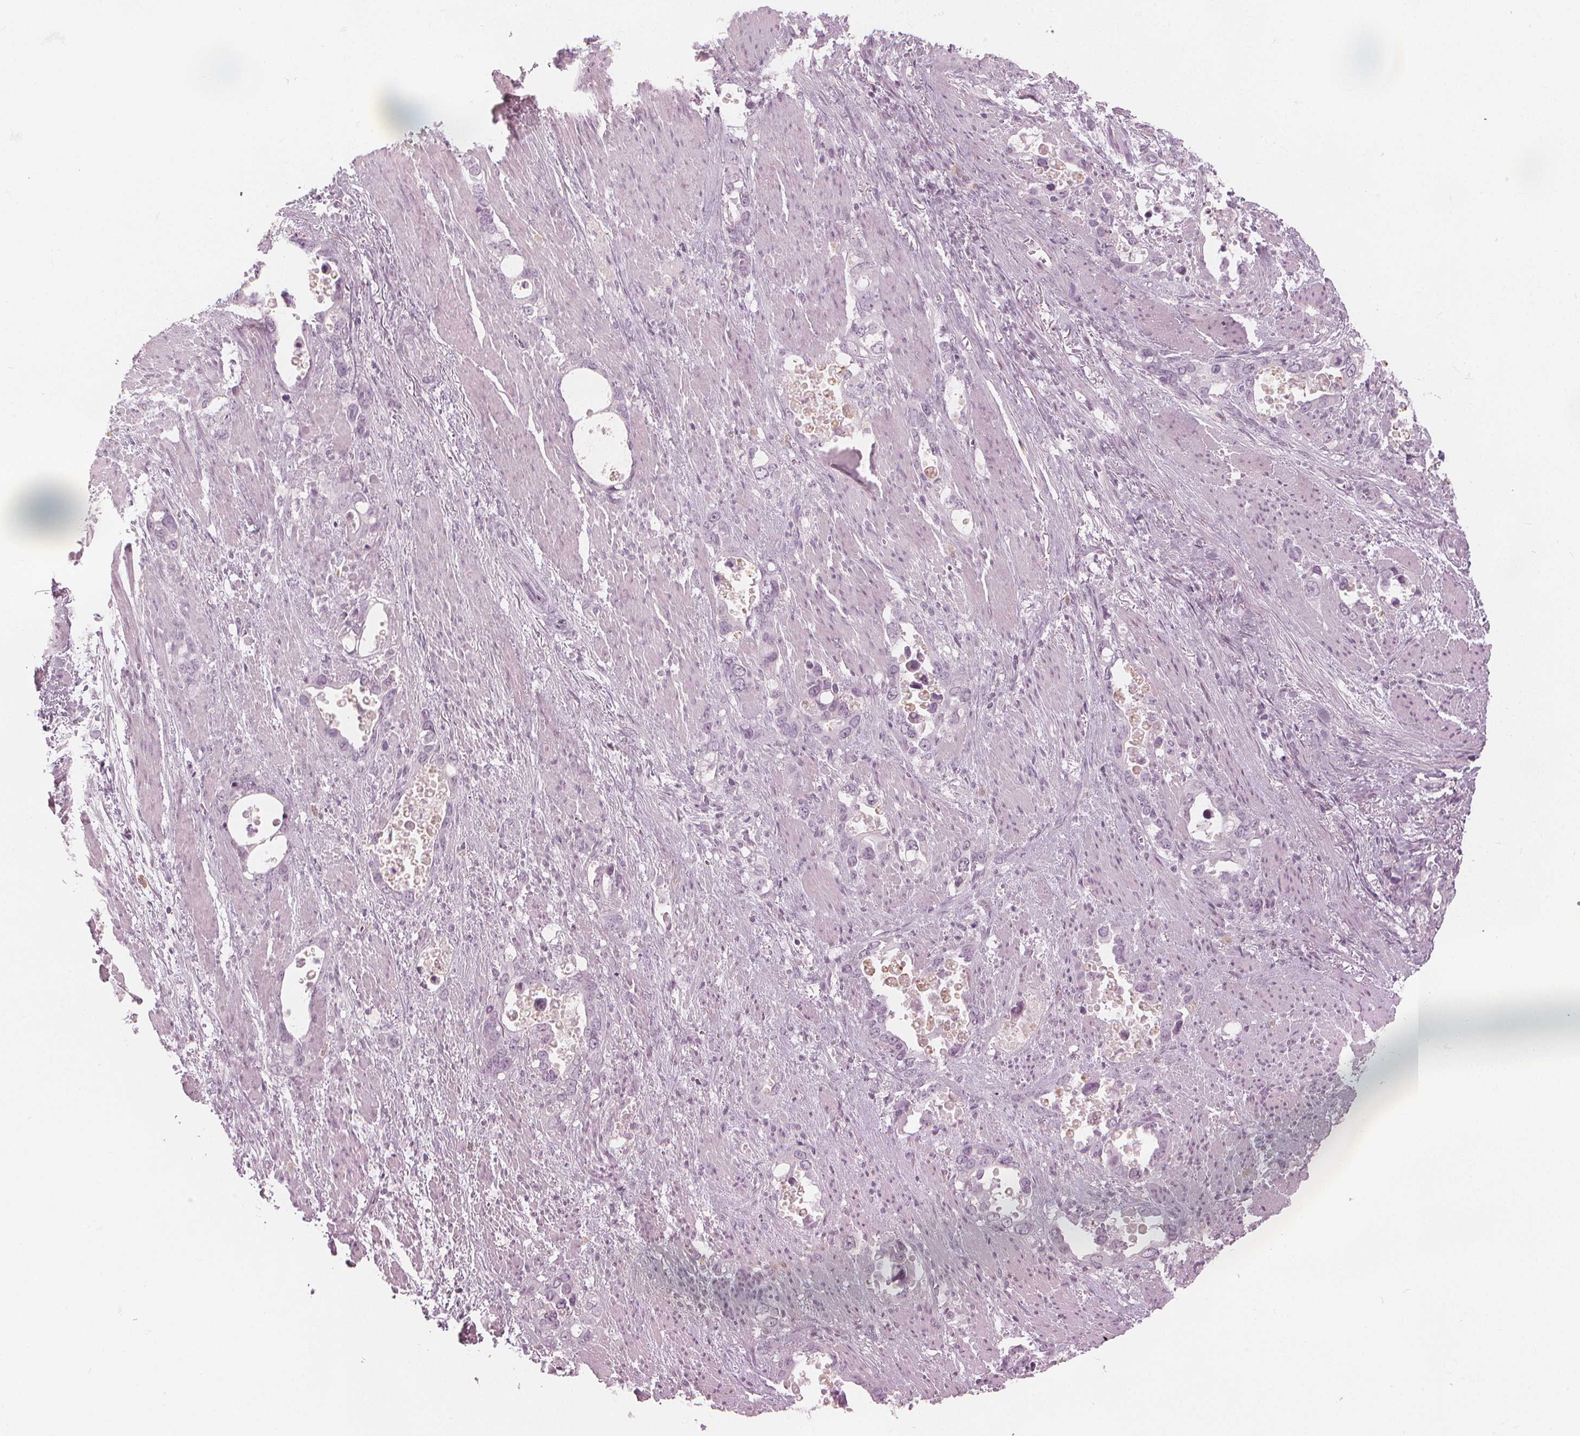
{"staining": {"intensity": "negative", "quantity": "none", "location": "none"}, "tissue": "stomach cancer", "cell_type": "Tumor cells", "image_type": "cancer", "snomed": [{"axis": "morphology", "description": "Normal tissue, NOS"}, {"axis": "morphology", "description": "Adenocarcinoma, NOS"}, {"axis": "topography", "description": "Esophagus"}, {"axis": "topography", "description": "Stomach, upper"}], "caption": "Tumor cells are negative for protein expression in human stomach adenocarcinoma. (Immunohistochemistry, brightfield microscopy, high magnification).", "gene": "PAEP", "patient": {"sex": "male", "age": 74}}